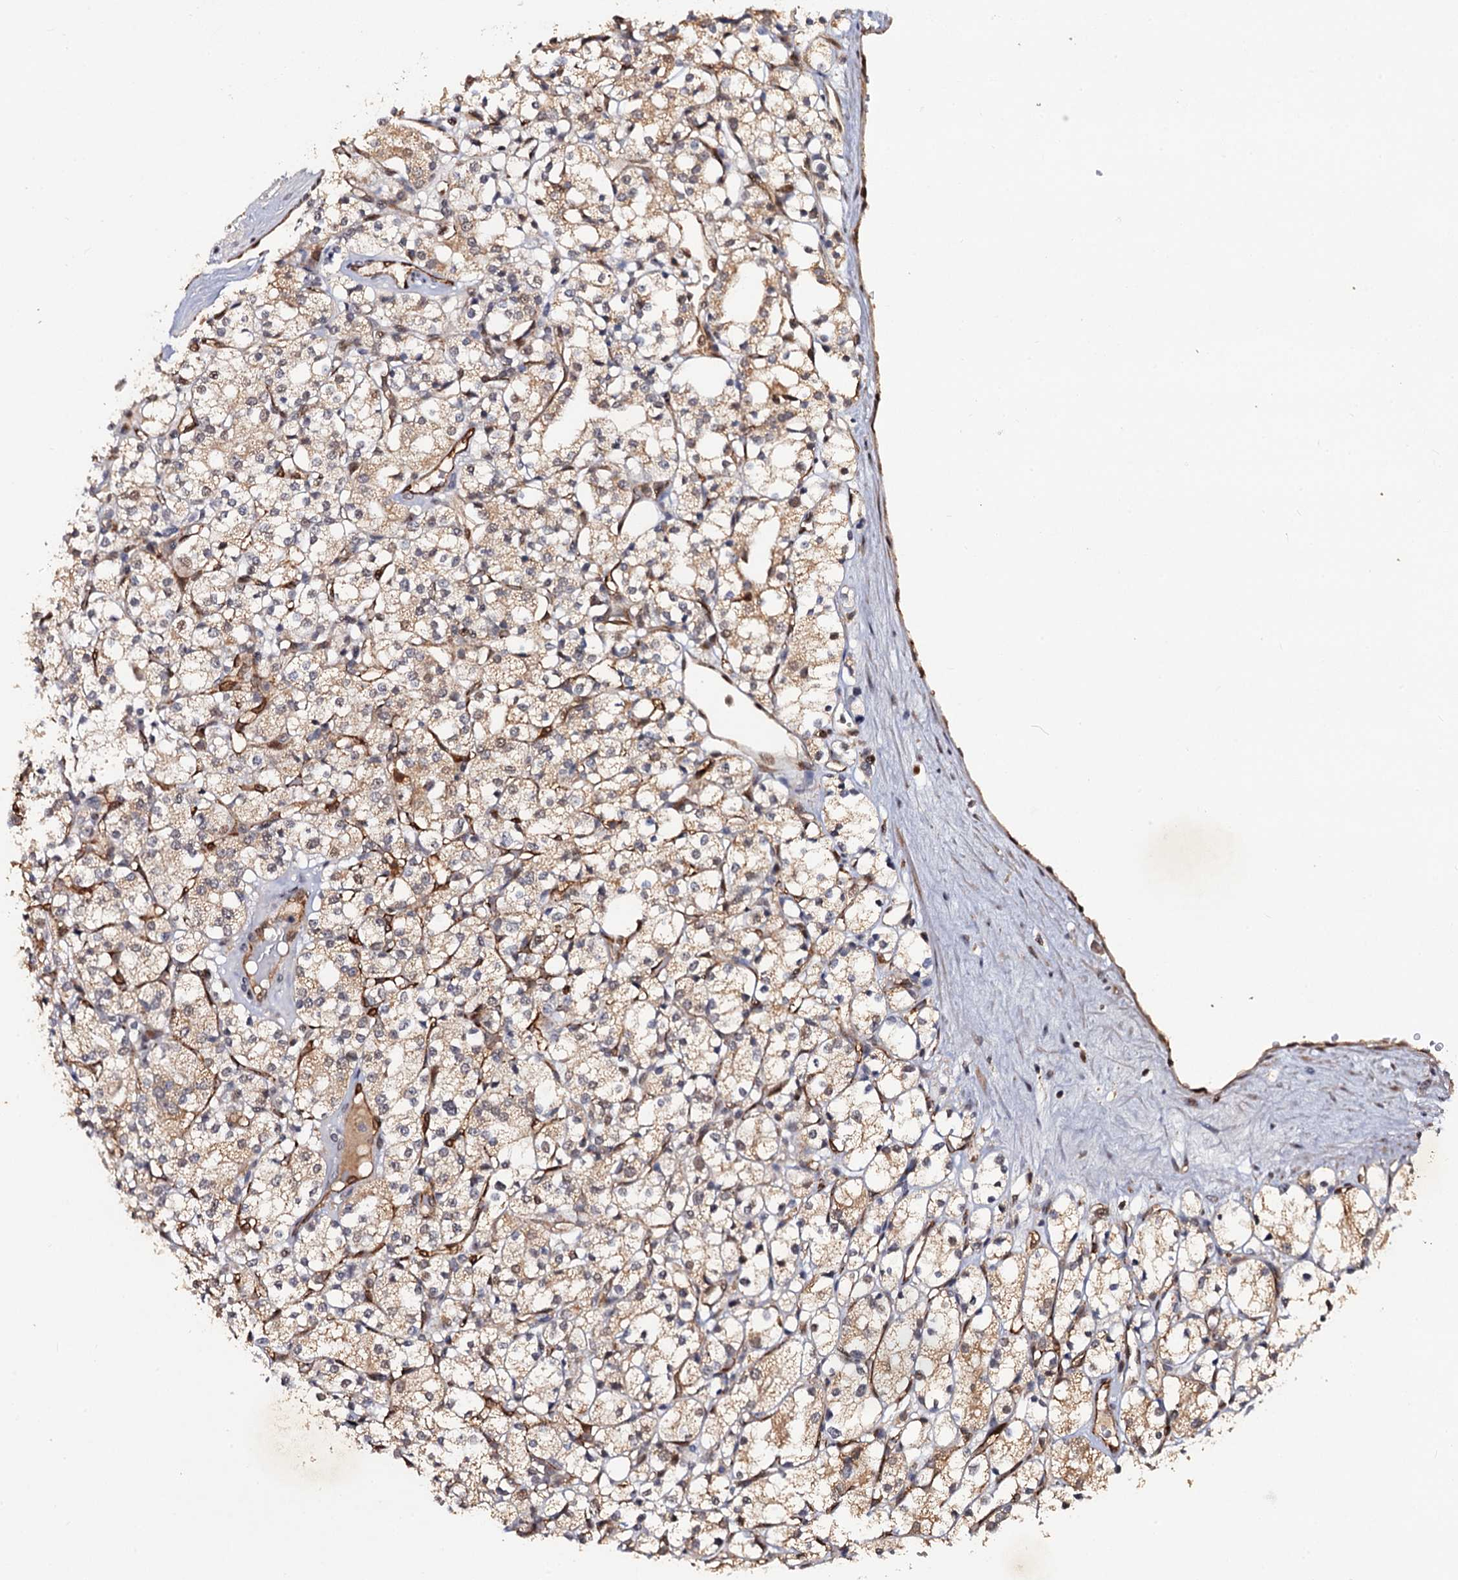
{"staining": {"intensity": "weak", "quantity": "25%-75%", "location": "cytoplasmic/membranous"}, "tissue": "renal cancer", "cell_type": "Tumor cells", "image_type": "cancer", "snomed": [{"axis": "morphology", "description": "Adenocarcinoma, NOS"}, {"axis": "topography", "description": "Kidney"}], "caption": "Immunohistochemical staining of human renal cancer demonstrates weak cytoplasmic/membranous protein expression in approximately 25%-75% of tumor cells.", "gene": "LRRC63", "patient": {"sex": "male", "age": 77}}